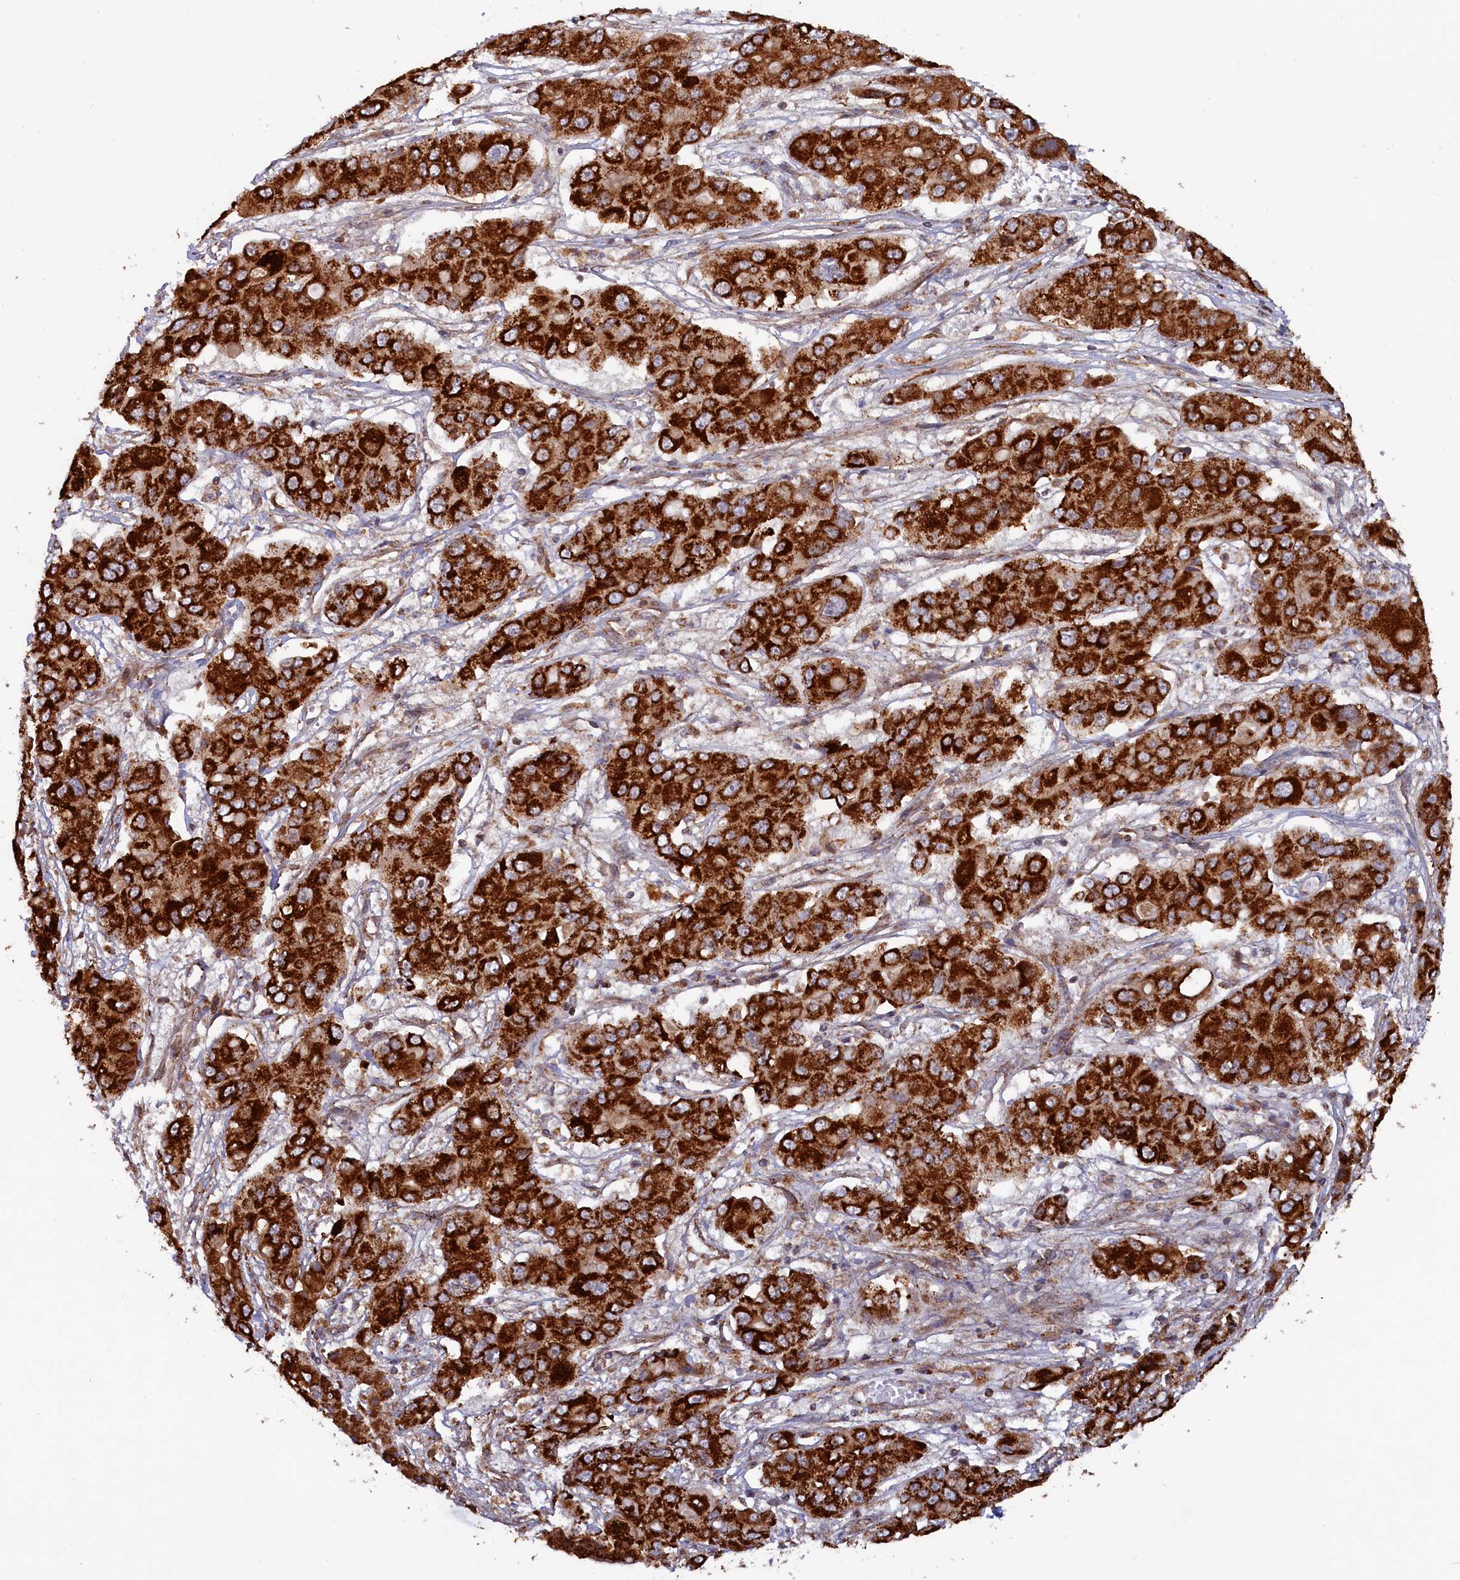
{"staining": {"intensity": "strong", "quantity": ">75%", "location": "cytoplasmic/membranous"}, "tissue": "liver cancer", "cell_type": "Tumor cells", "image_type": "cancer", "snomed": [{"axis": "morphology", "description": "Cholangiocarcinoma"}, {"axis": "topography", "description": "Liver"}], "caption": "Immunohistochemistry (DAB (3,3'-diaminobenzidine)) staining of human liver cancer shows strong cytoplasmic/membranous protein positivity in approximately >75% of tumor cells.", "gene": "DUS3L", "patient": {"sex": "male", "age": 67}}